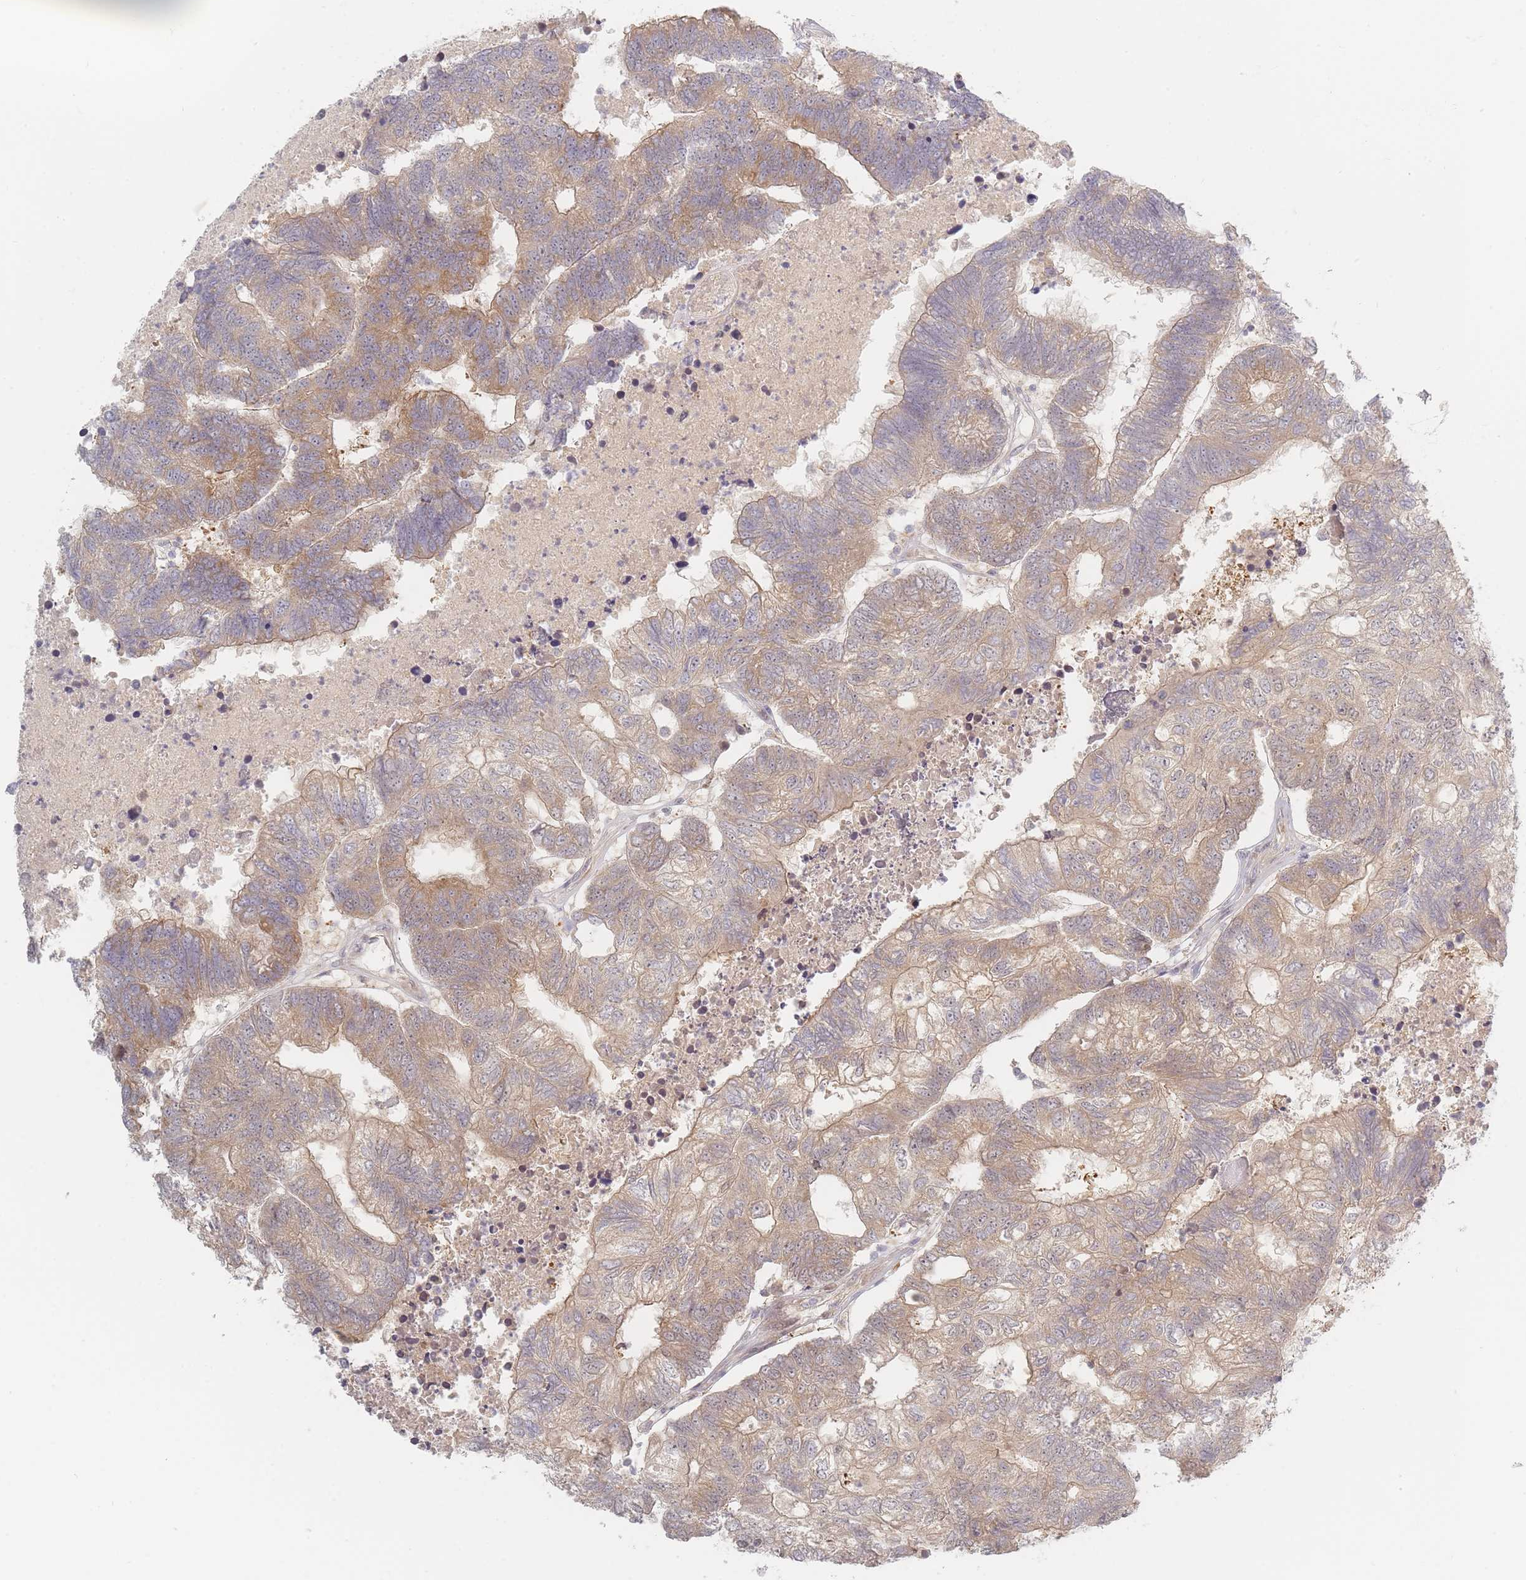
{"staining": {"intensity": "moderate", "quantity": ">75%", "location": "cytoplasmic/membranous"}, "tissue": "colorectal cancer", "cell_type": "Tumor cells", "image_type": "cancer", "snomed": [{"axis": "morphology", "description": "Adenocarcinoma, NOS"}, {"axis": "topography", "description": "Colon"}], "caption": "The photomicrograph reveals staining of colorectal adenocarcinoma, revealing moderate cytoplasmic/membranous protein expression (brown color) within tumor cells.", "gene": "ZKSCAN7", "patient": {"sex": "female", "age": 48}}